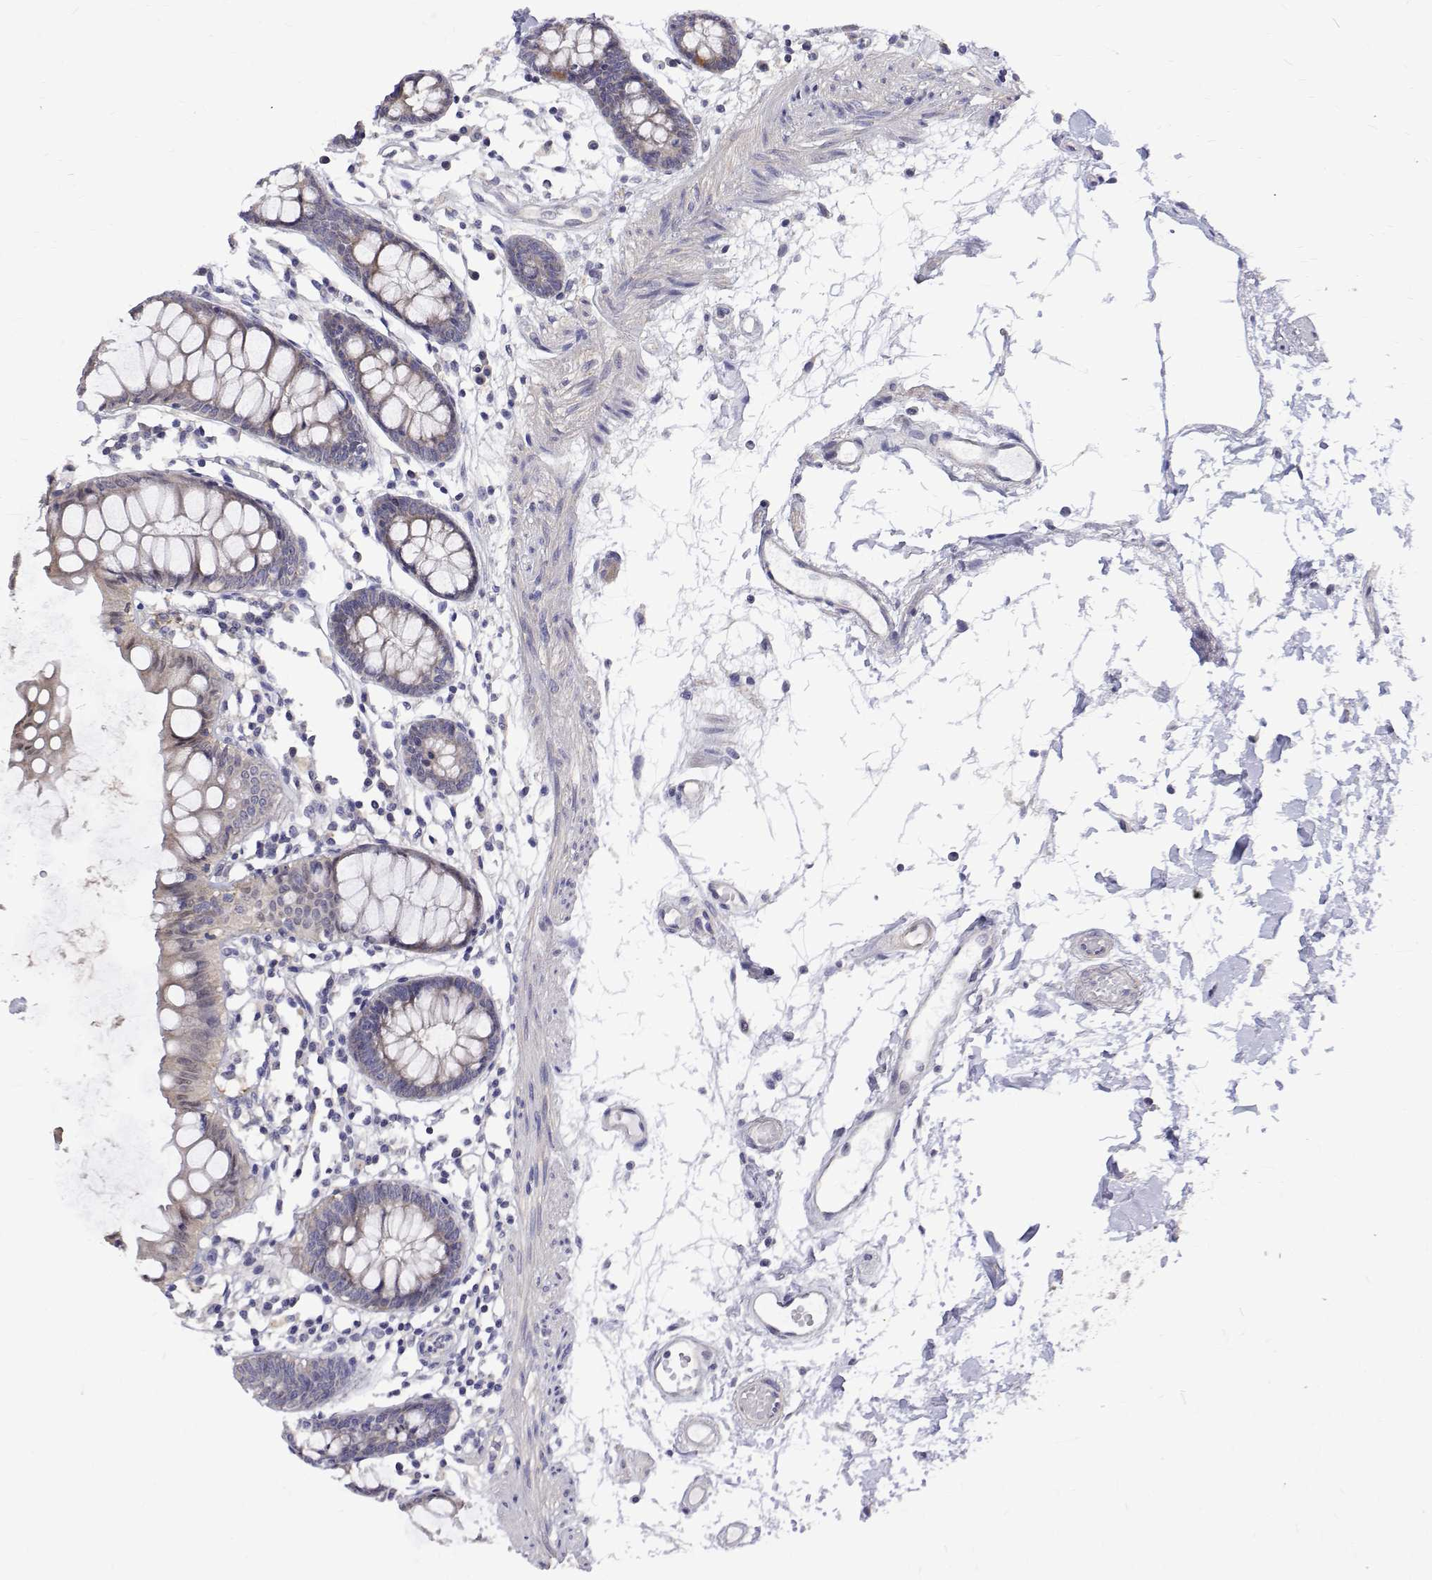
{"staining": {"intensity": "negative", "quantity": "none", "location": "none"}, "tissue": "colon", "cell_type": "Endothelial cells", "image_type": "normal", "snomed": [{"axis": "morphology", "description": "Normal tissue, NOS"}, {"axis": "topography", "description": "Colon"}], "caption": "The histopathology image shows no significant expression in endothelial cells of colon.", "gene": "PADI1", "patient": {"sex": "female", "age": 84}}